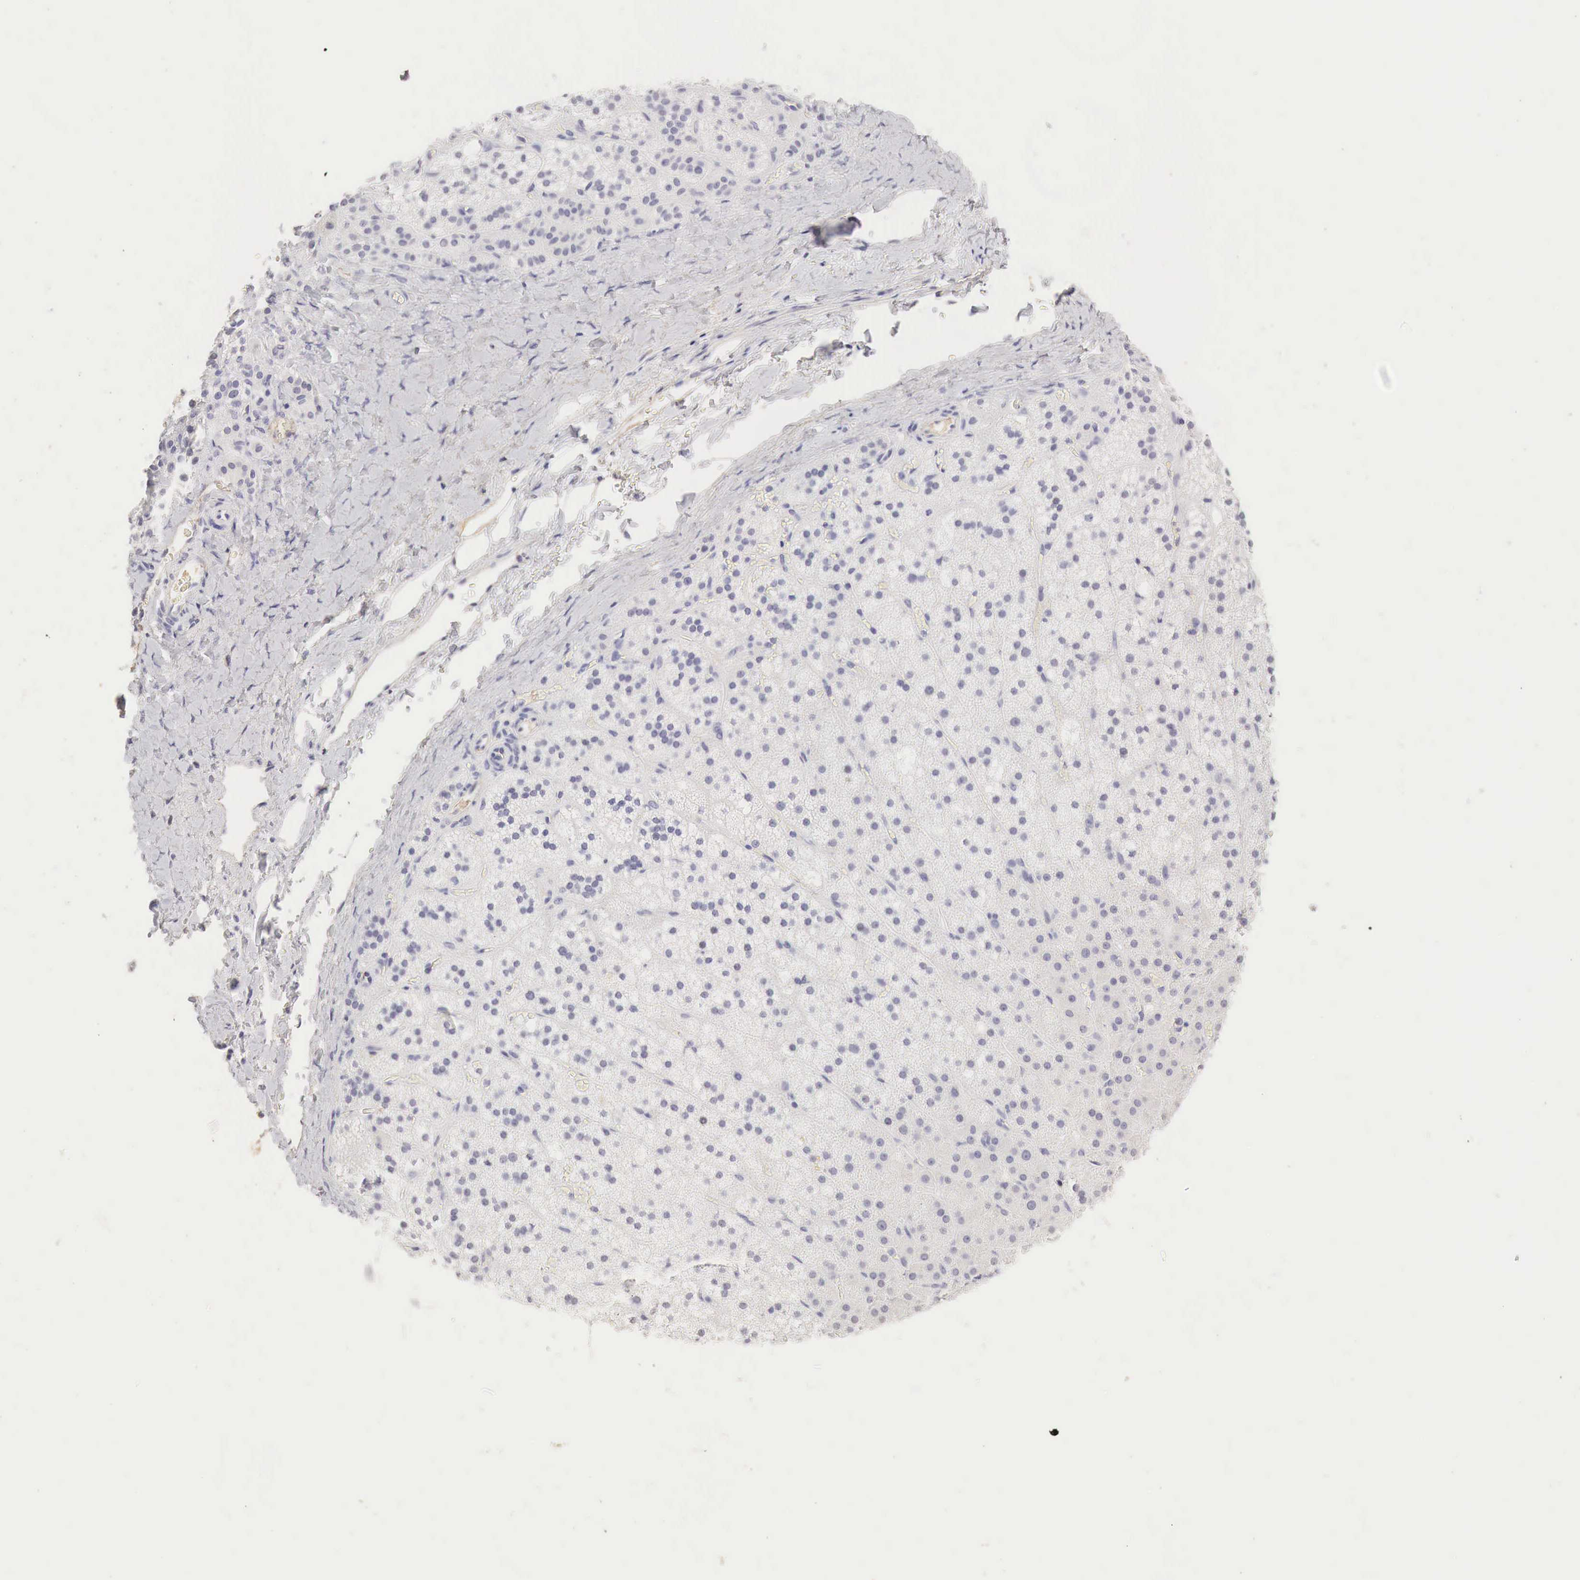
{"staining": {"intensity": "negative", "quantity": "none", "location": "none"}, "tissue": "adrenal gland", "cell_type": "Glandular cells", "image_type": "normal", "snomed": [{"axis": "morphology", "description": "Normal tissue, NOS"}, {"axis": "topography", "description": "Adrenal gland"}], "caption": "Adrenal gland was stained to show a protein in brown. There is no significant expression in glandular cells. (DAB (3,3'-diaminobenzidine) IHC with hematoxylin counter stain).", "gene": "OTC", "patient": {"sex": "male", "age": 53}}